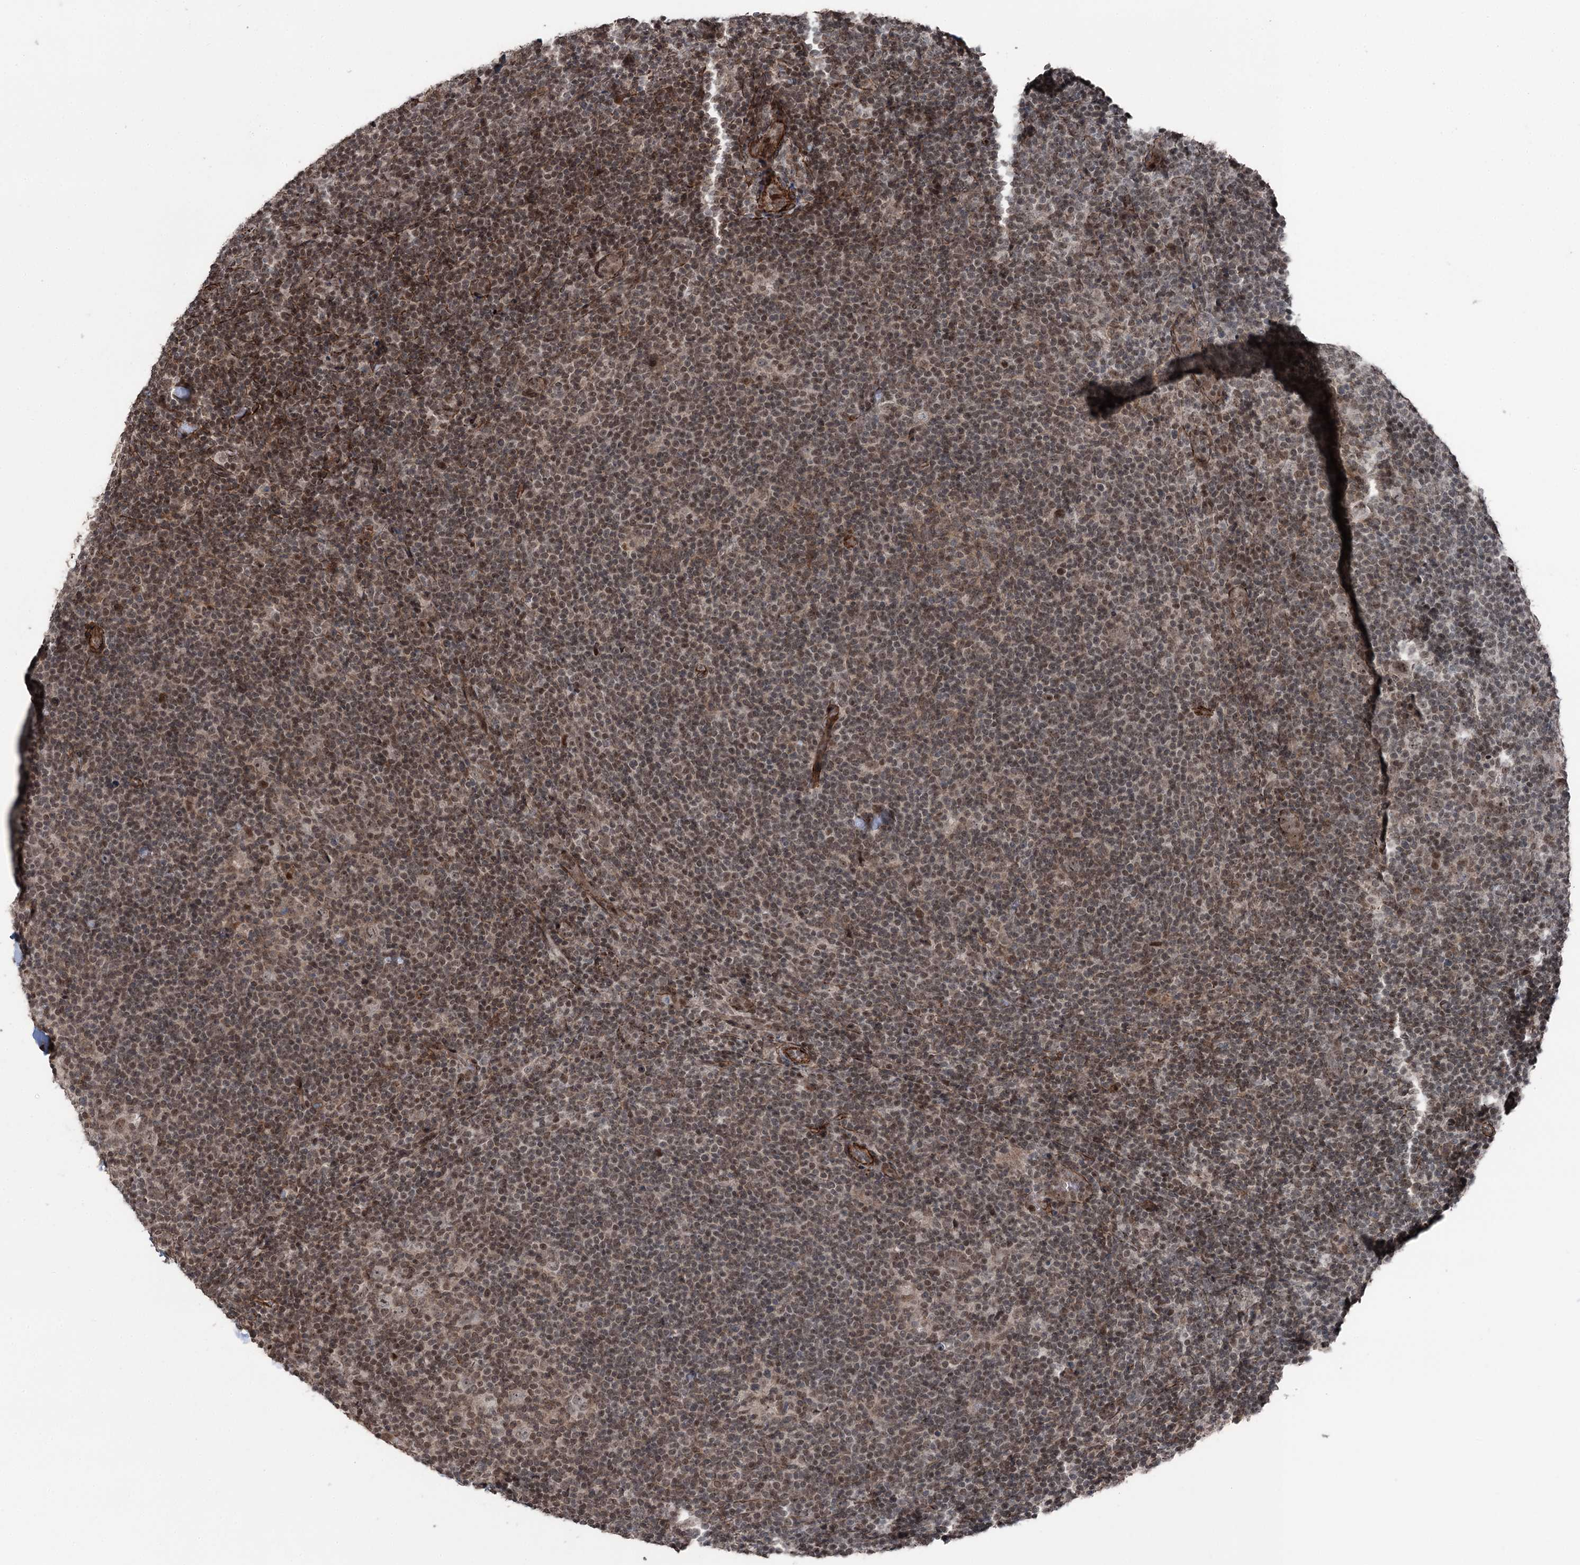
{"staining": {"intensity": "weak", "quantity": "25%-75%", "location": "nuclear"}, "tissue": "lymphoma", "cell_type": "Tumor cells", "image_type": "cancer", "snomed": [{"axis": "morphology", "description": "Hodgkin's disease, NOS"}, {"axis": "topography", "description": "Lymph node"}], "caption": "Human lymphoma stained with a brown dye exhibits weak nuclear positive staining in about 25%-75% of tumor cells.", "gene": "CCDC82", "patient": {"sex": "female", "age": 57}}